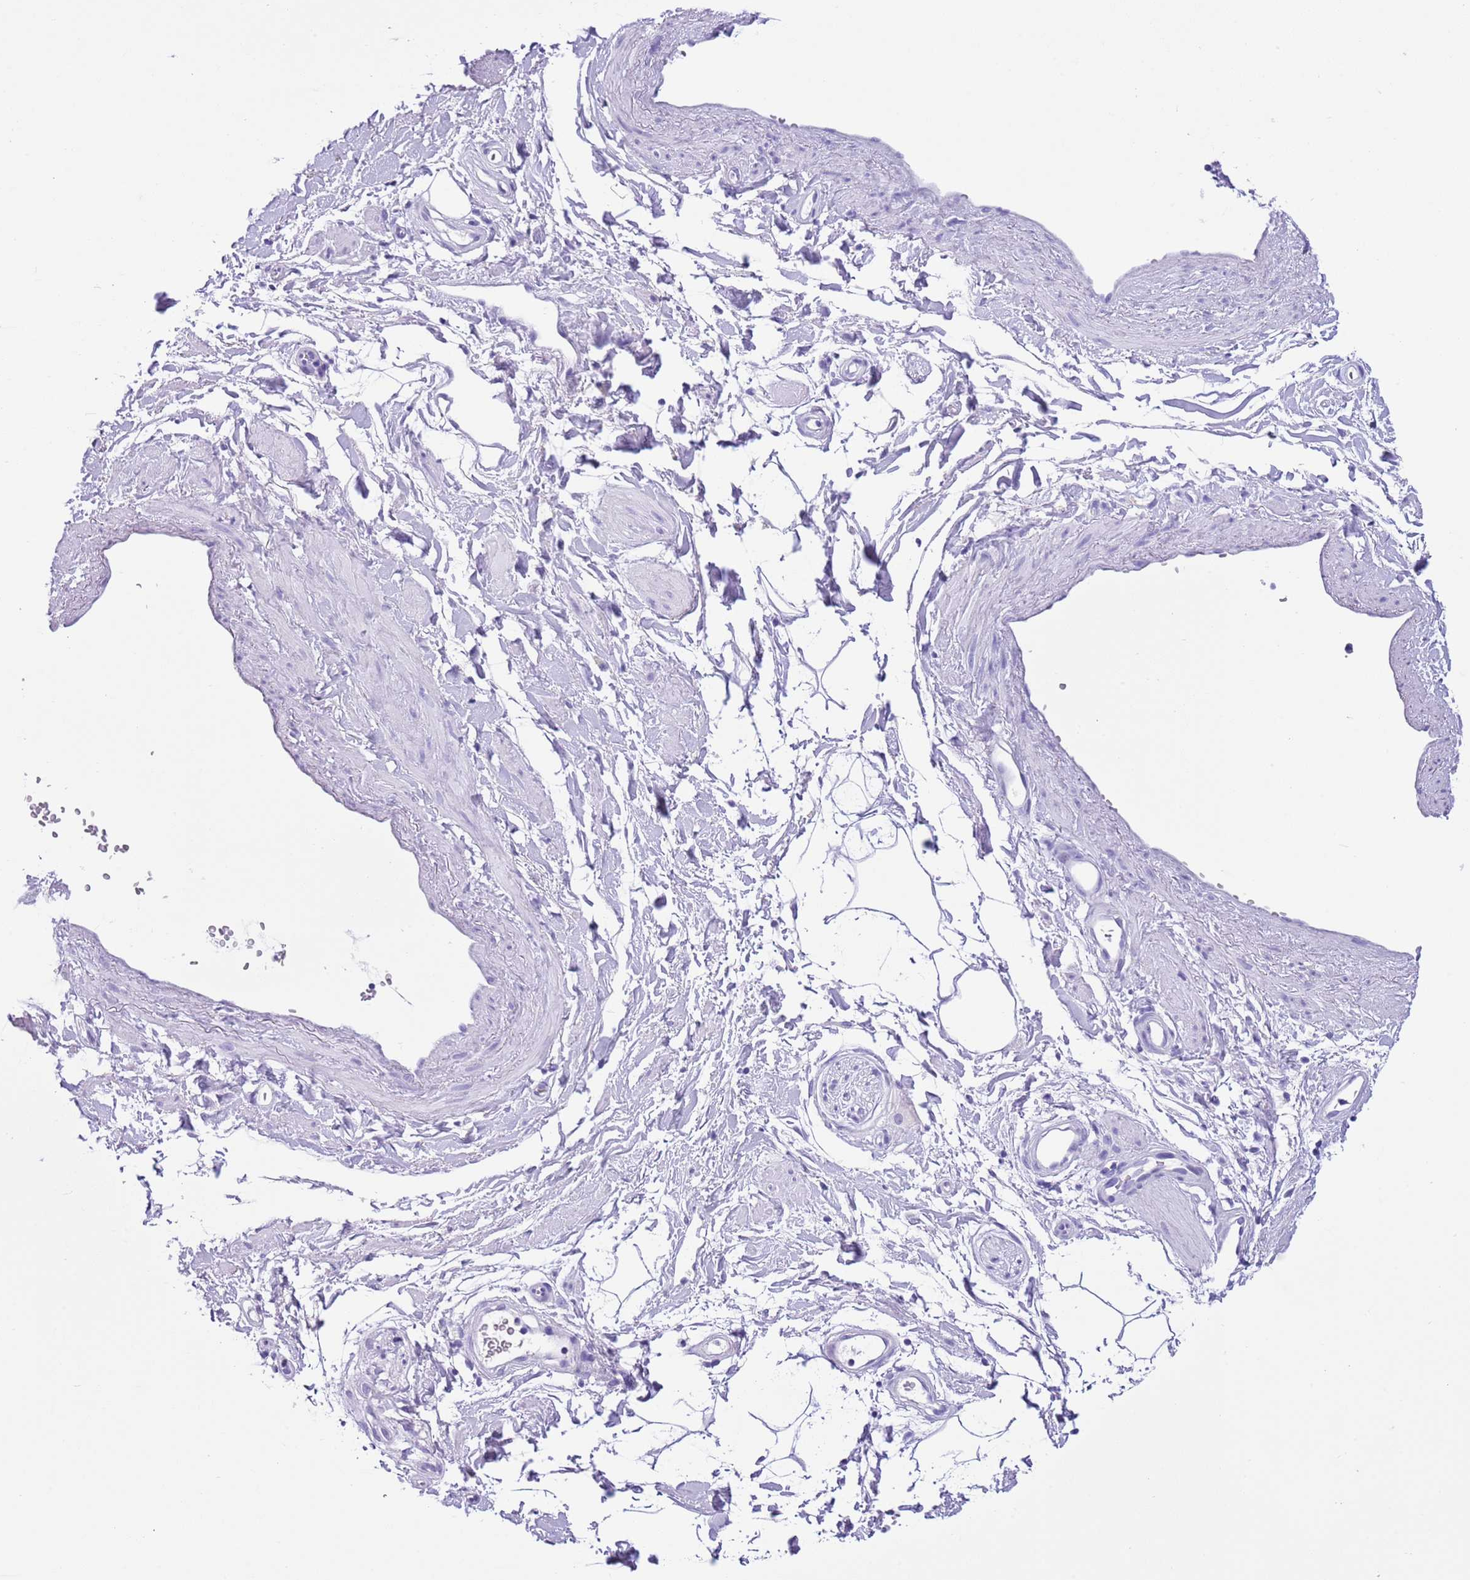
{"staining": {"intensity": "negative", "quantity": "none", "location": "none"}, "tissue": "adipose tissue", "cell_type": "Adipocytes", "image_type": "normal", "snomed": [{"axis": "morphology", "description": "Normal tissue, NOS"}, {"axis": "topography", "description": "Soft tissue"}, {"axis": "topography", "description": "Adipose tissue"}, {"axis": "topography", "description": "Vascular tissue"}, {"axis": "topography", "description": "Peripheral nerve tissue"}], "caption": "An immunohistochemistry photomicrograph of normal adipose tissue is shown. There is no staining in adipocytes of adipose tissue.", "gene": "TBC1D10B", "patient": {"sex": "male", "age": 74}}